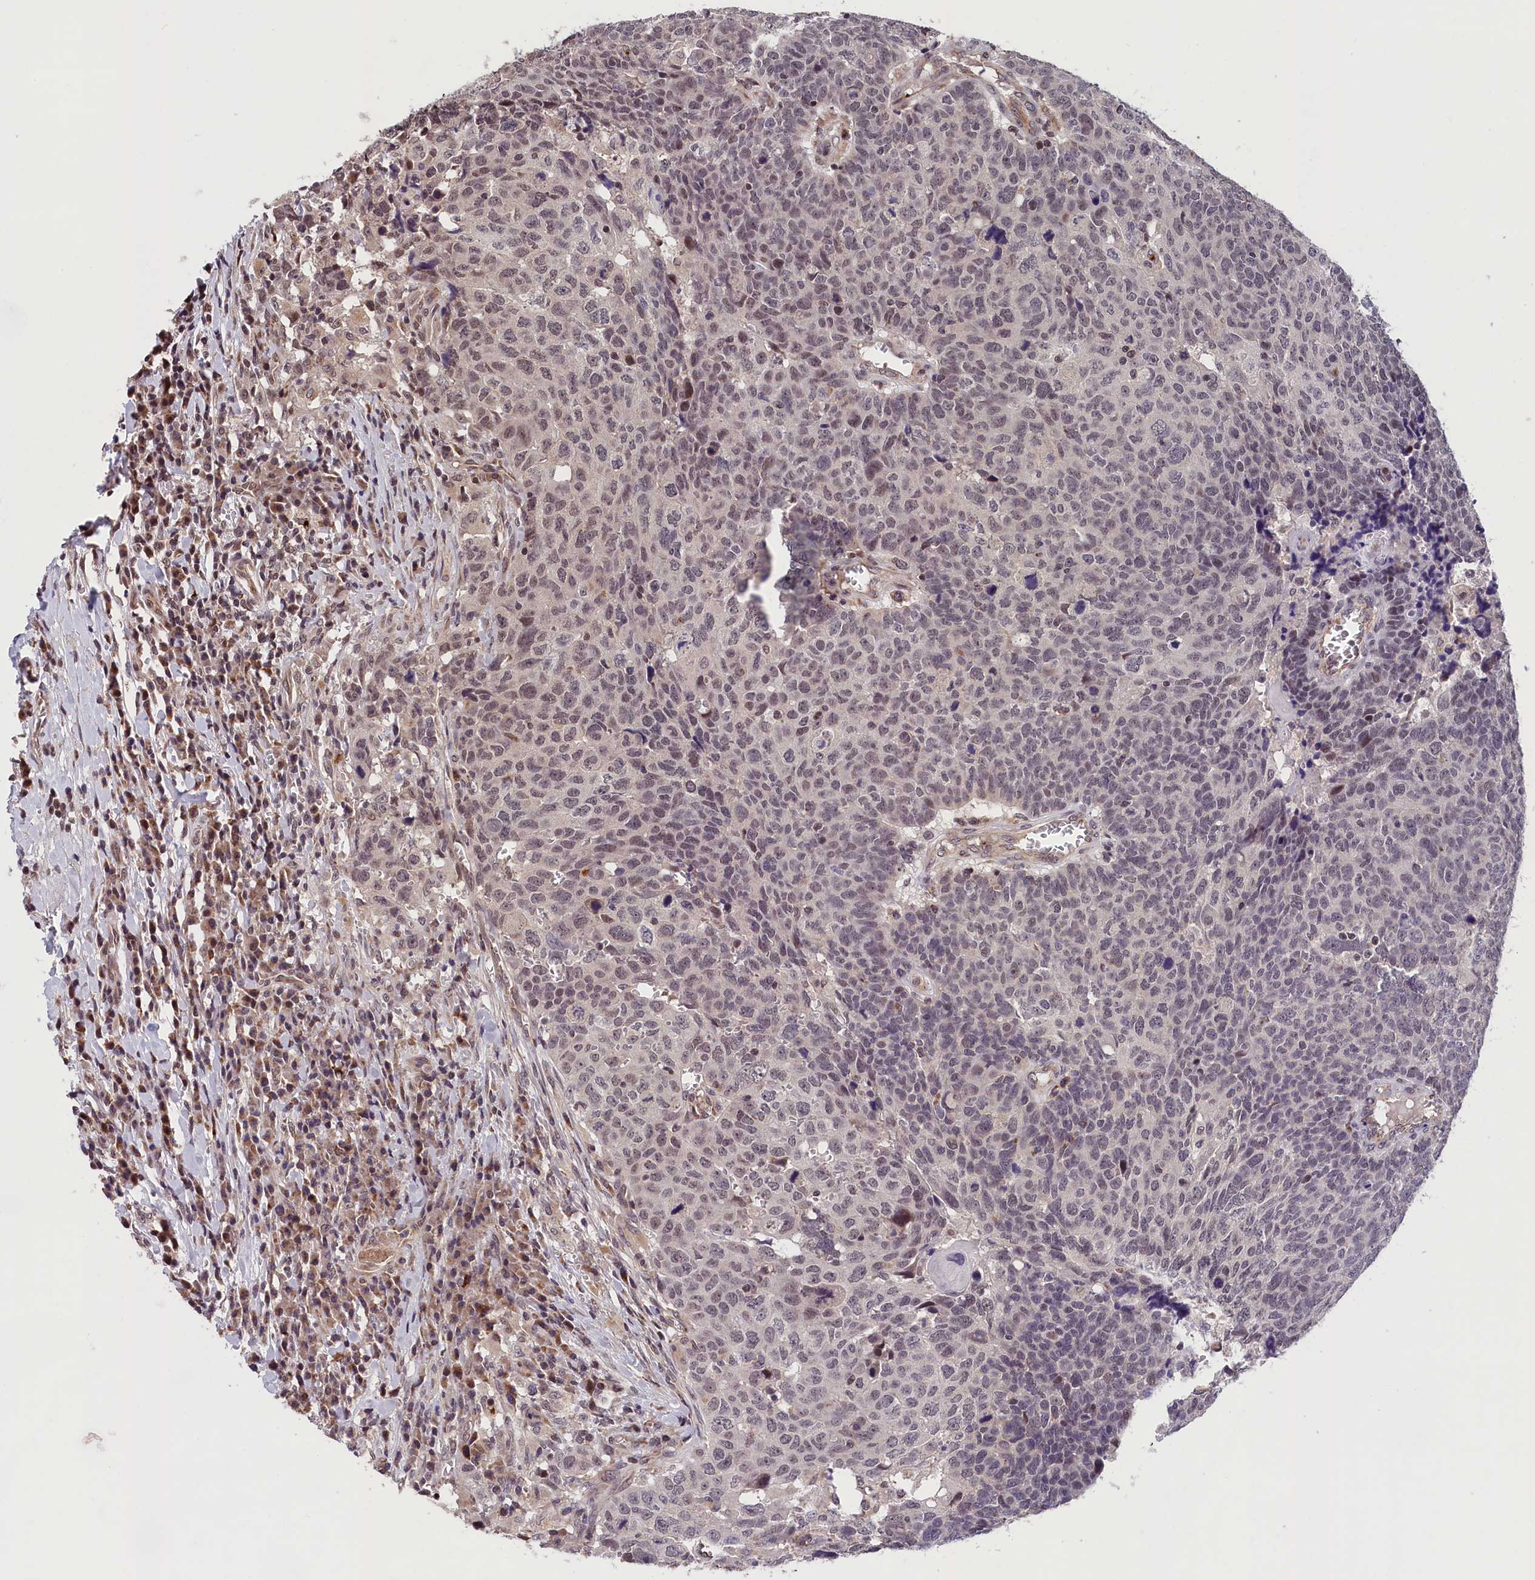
{"staining": {"intensity": "weak", "quantity": "25%-75%", "location": "nuclear"}, "tissue": "head and neck cancer", "cell_type": "Tumor cells", "image_type": "cancer", "snomed": [{"axis": "morphology", "description": "Squamous cell carcinoma, NOS"}, {"axis": "topography", "description": "Head-Neck"}], "caption": "Head and neck cancer (squamous cell carcinoma) stained for a protein shows weak nuclear positivity in tumor cells. The protein of interest is stained brown, and the nuclei are stained in blue (DAB (3,3'-diaminobenzidine) IHC with brightfield microscopy, high magnification).", "gene": "KCNK6", "patient": {"sex": "male", "age": 66}}